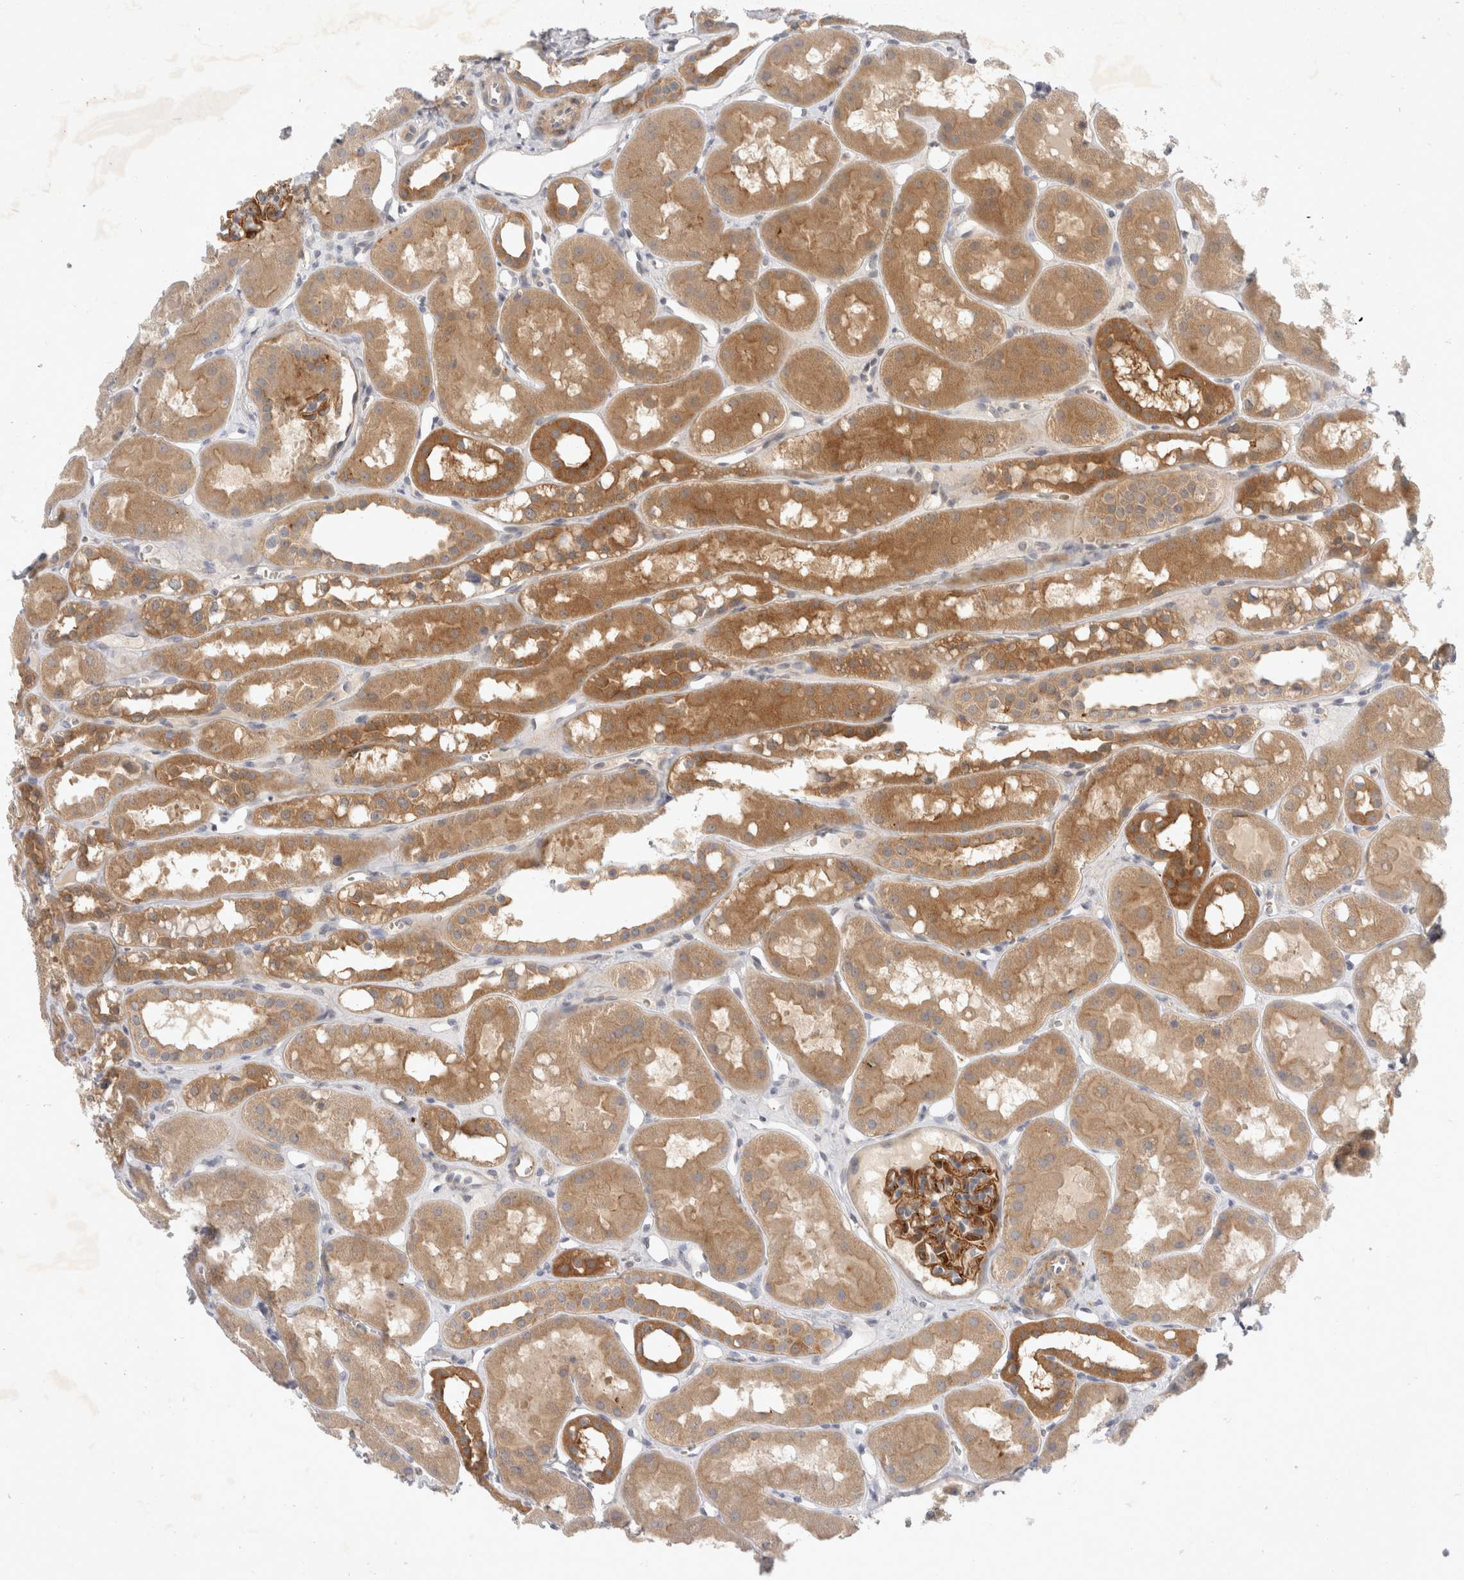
{"staining": {"intensity": "moderate", "quantity": ">75%", "location": "cytoplasmic/membranous"}, "tissue": "kidney", "cell_type": "Cells in glomeruli", "image_type": "normal", "snomed": [{"axis": "morphology", "description": "Normal tissue, NOS"}, {"axis": "topography", "description": "Kidney"}], "caption": "Protein staining exhibits moderate cytoplasmic/membranous positivity in about >75% of cells in glomeruli in unremarkable kidney. (DAB IHC, brown staining for protein, blue staining for nuclei).", "gene": "TOM1L2", "patient": {"sex": "male", "age": 16}}